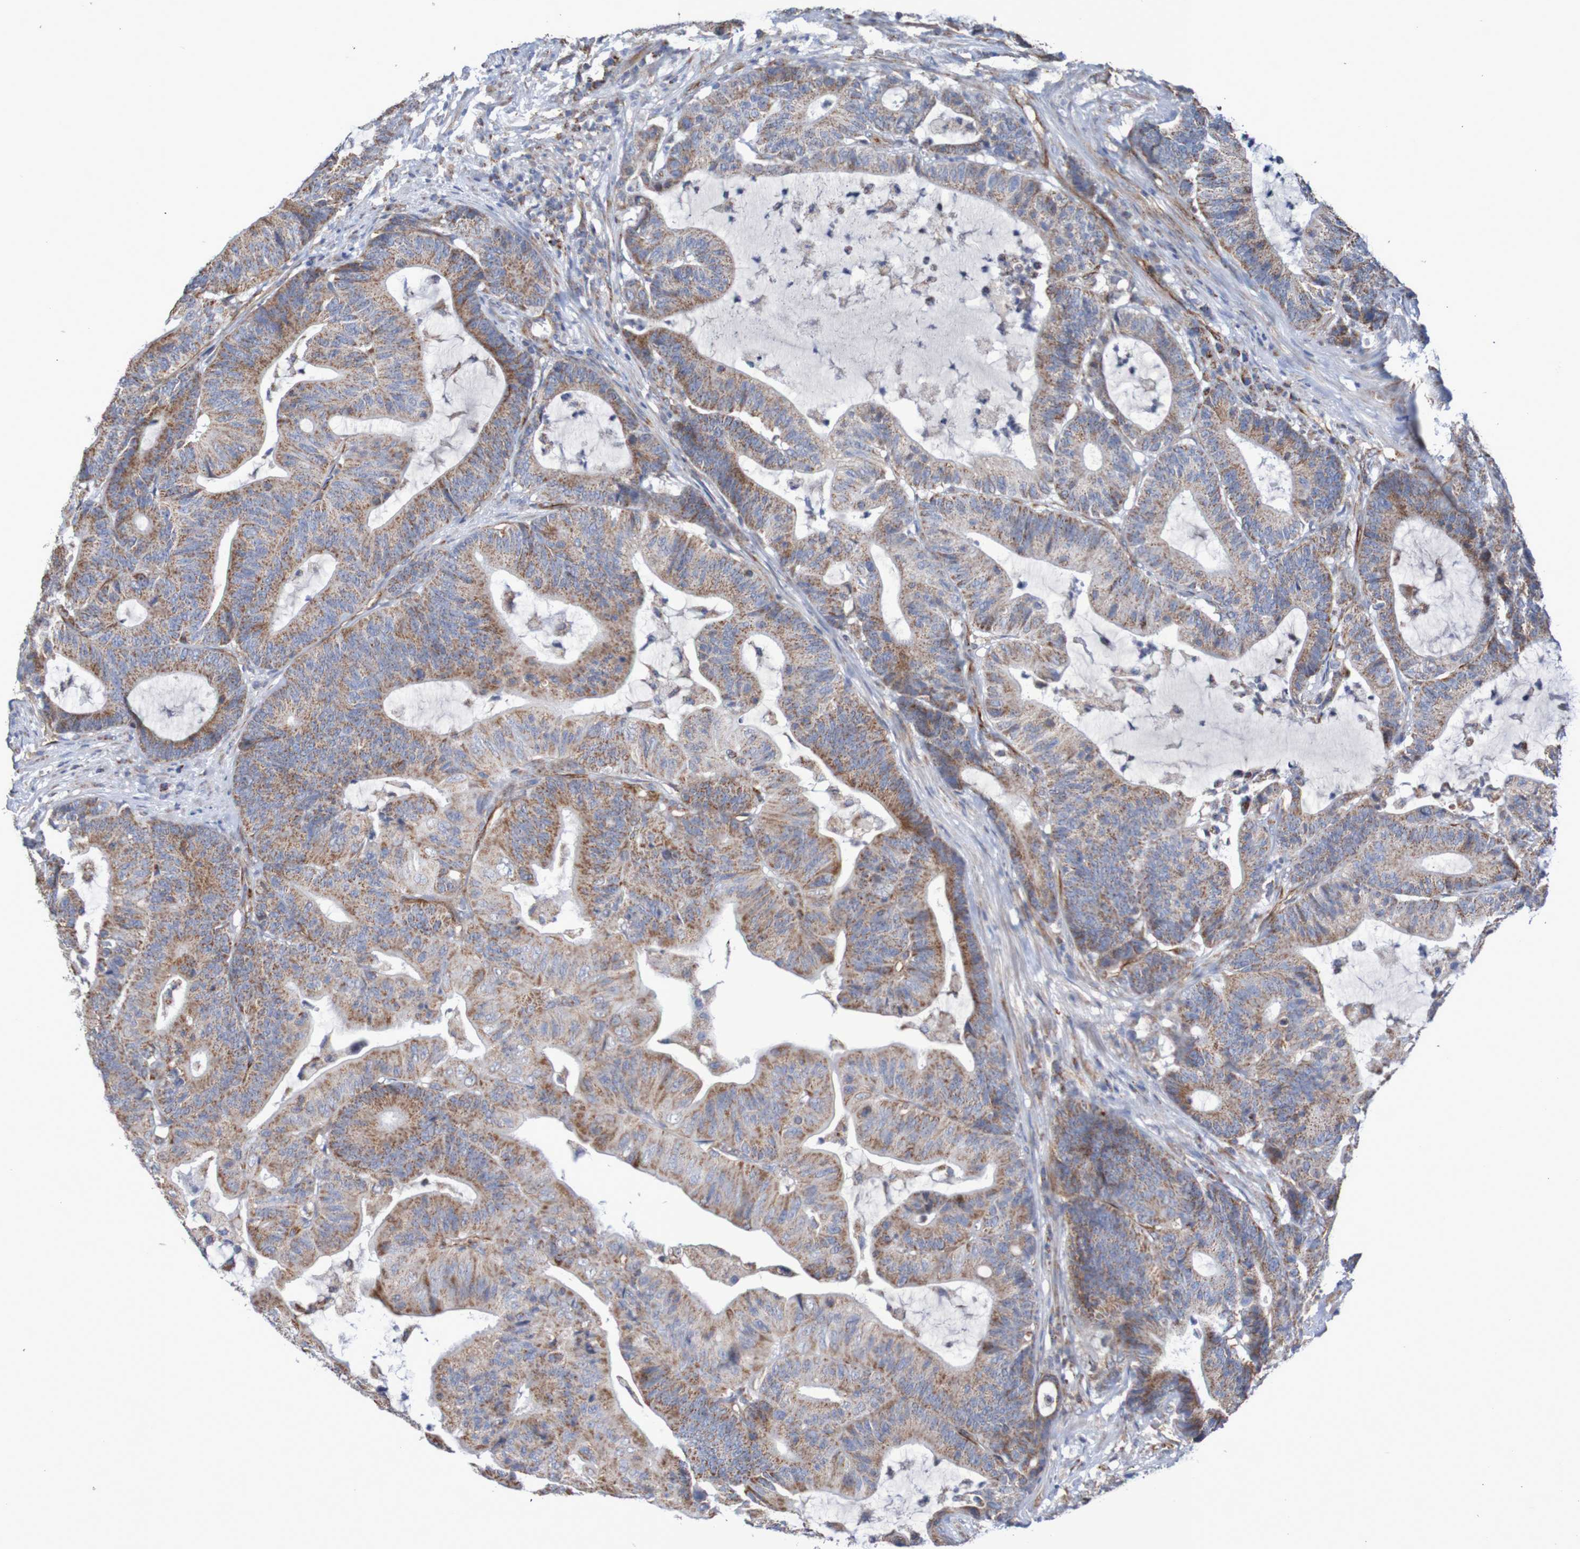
{"staining": {"intensity": "moderate", "quantity": ">75%", "location": "cytoplasmic/membranous"}, "tissue": "colorectal cancer", "cell_type": "Tumor cells", "image_type": "cancer", "snomed": [{"axis": "morphology", "description": "Adenocarcinoma, NOS"}, {"axis": "topography", "description": "Colon"}], "caption": "Brown immunohistochemical staining in colorectal cancer shows moderate cytoplasmic/membranous staining in approximately >75% of tumor cells.", "gene": "MMEL1", "patient": {"sex": "female", "age": 84}}